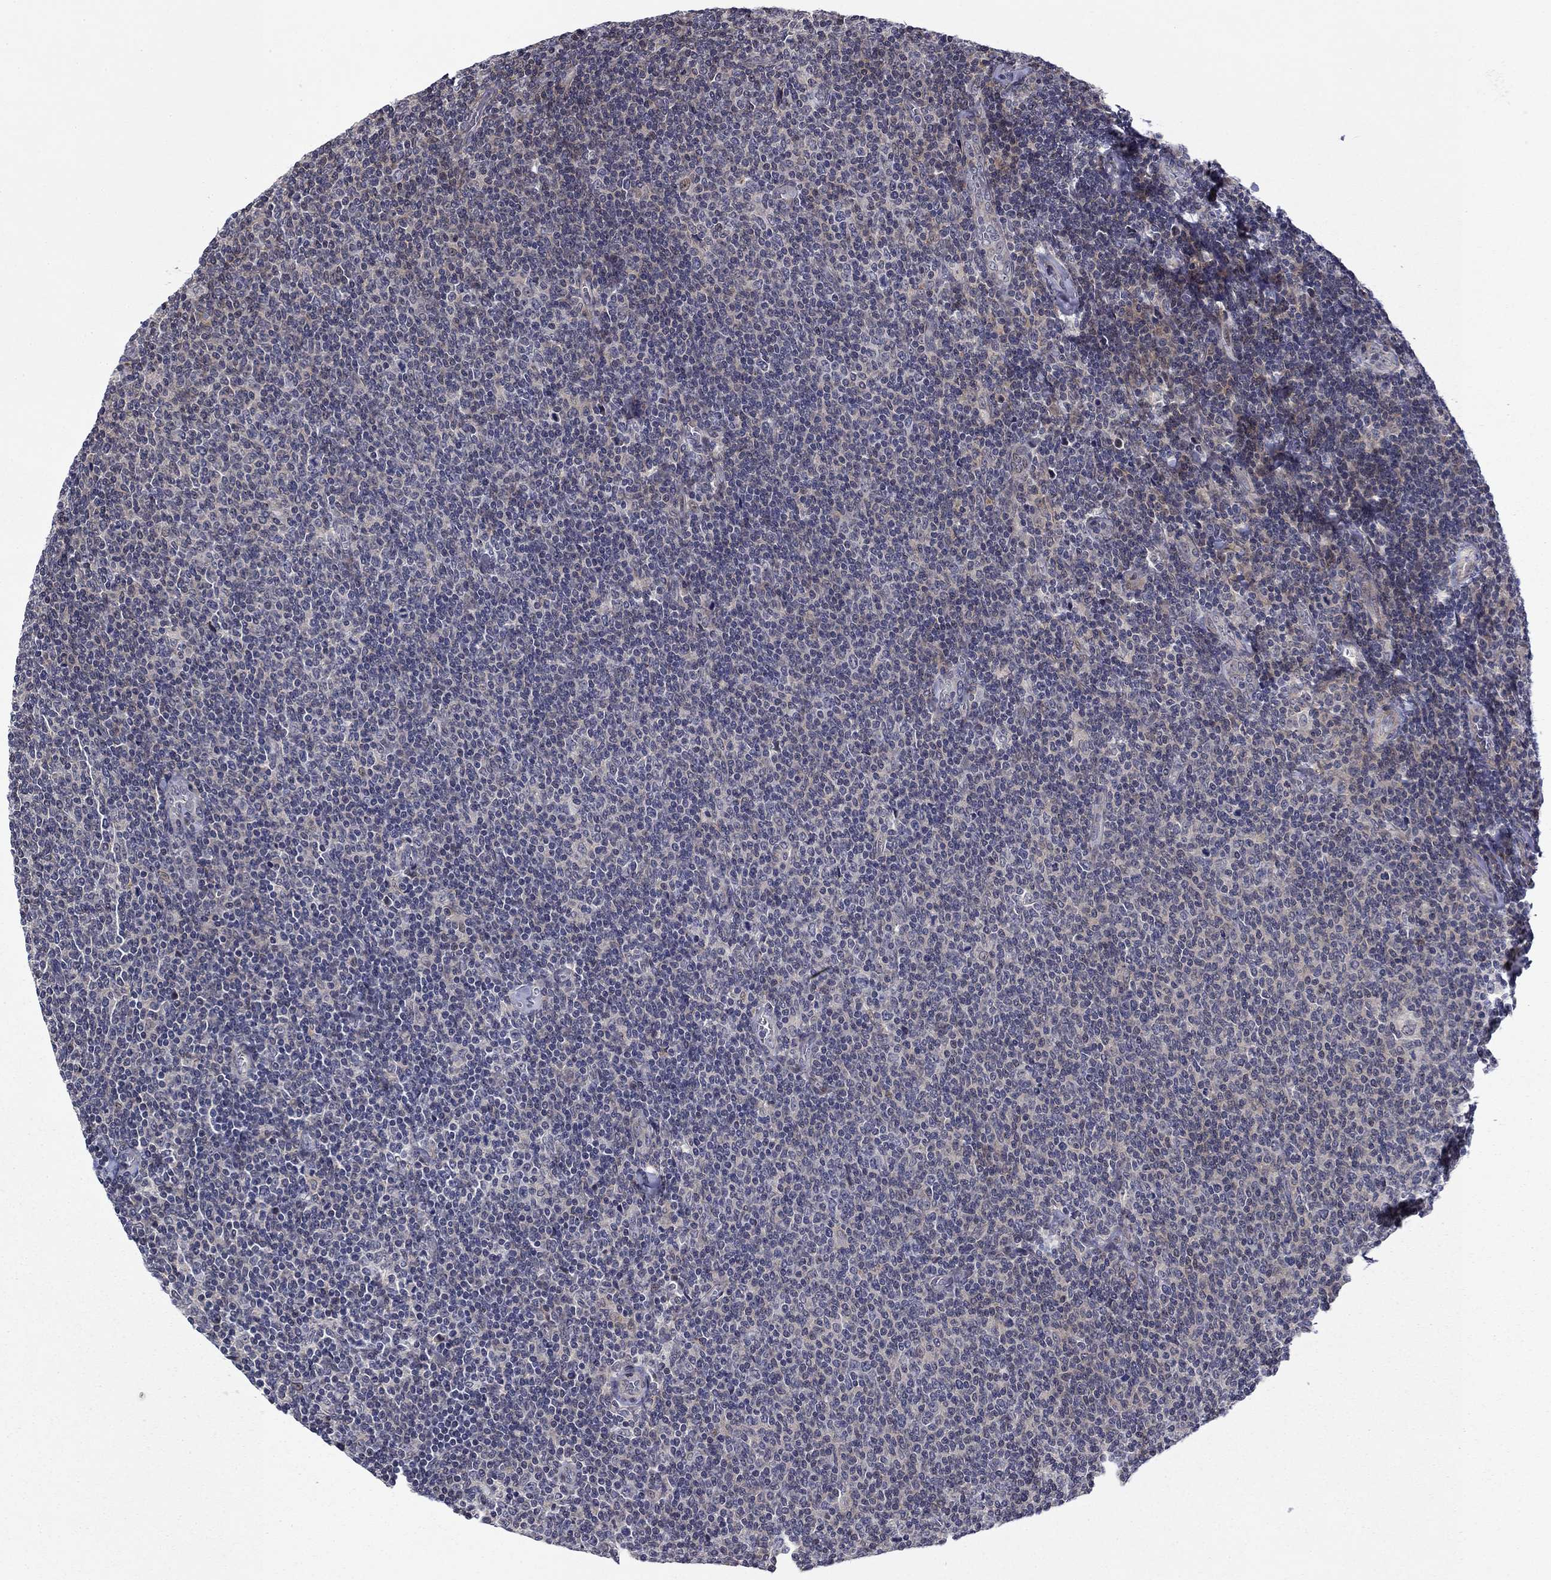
{"staining": {"intensity": "negative", "quantity": "none", "location": "none"}, "tissue": "lymphoma", "cell_type": "Tumor cells", "image_type": "cancer", "snomed": [{"axis": "morphology", "description": "Malignant lymphoma, non-Hodgkin's type, Low grade"}, {"axis": "topography", "description": "Lymph node"}], "caption": "DAB immunohistochemical staining of human low-grade malignant lymphoma, non-Hodgkin's type exhibits no significant positivity in tumor cells. (DAB (3,3'-diaminobenzidine) immunohistochemistry (IHC), high magnification).", "gene": "B3GAT1", "patient": {"sex": "male", "age": 52}}